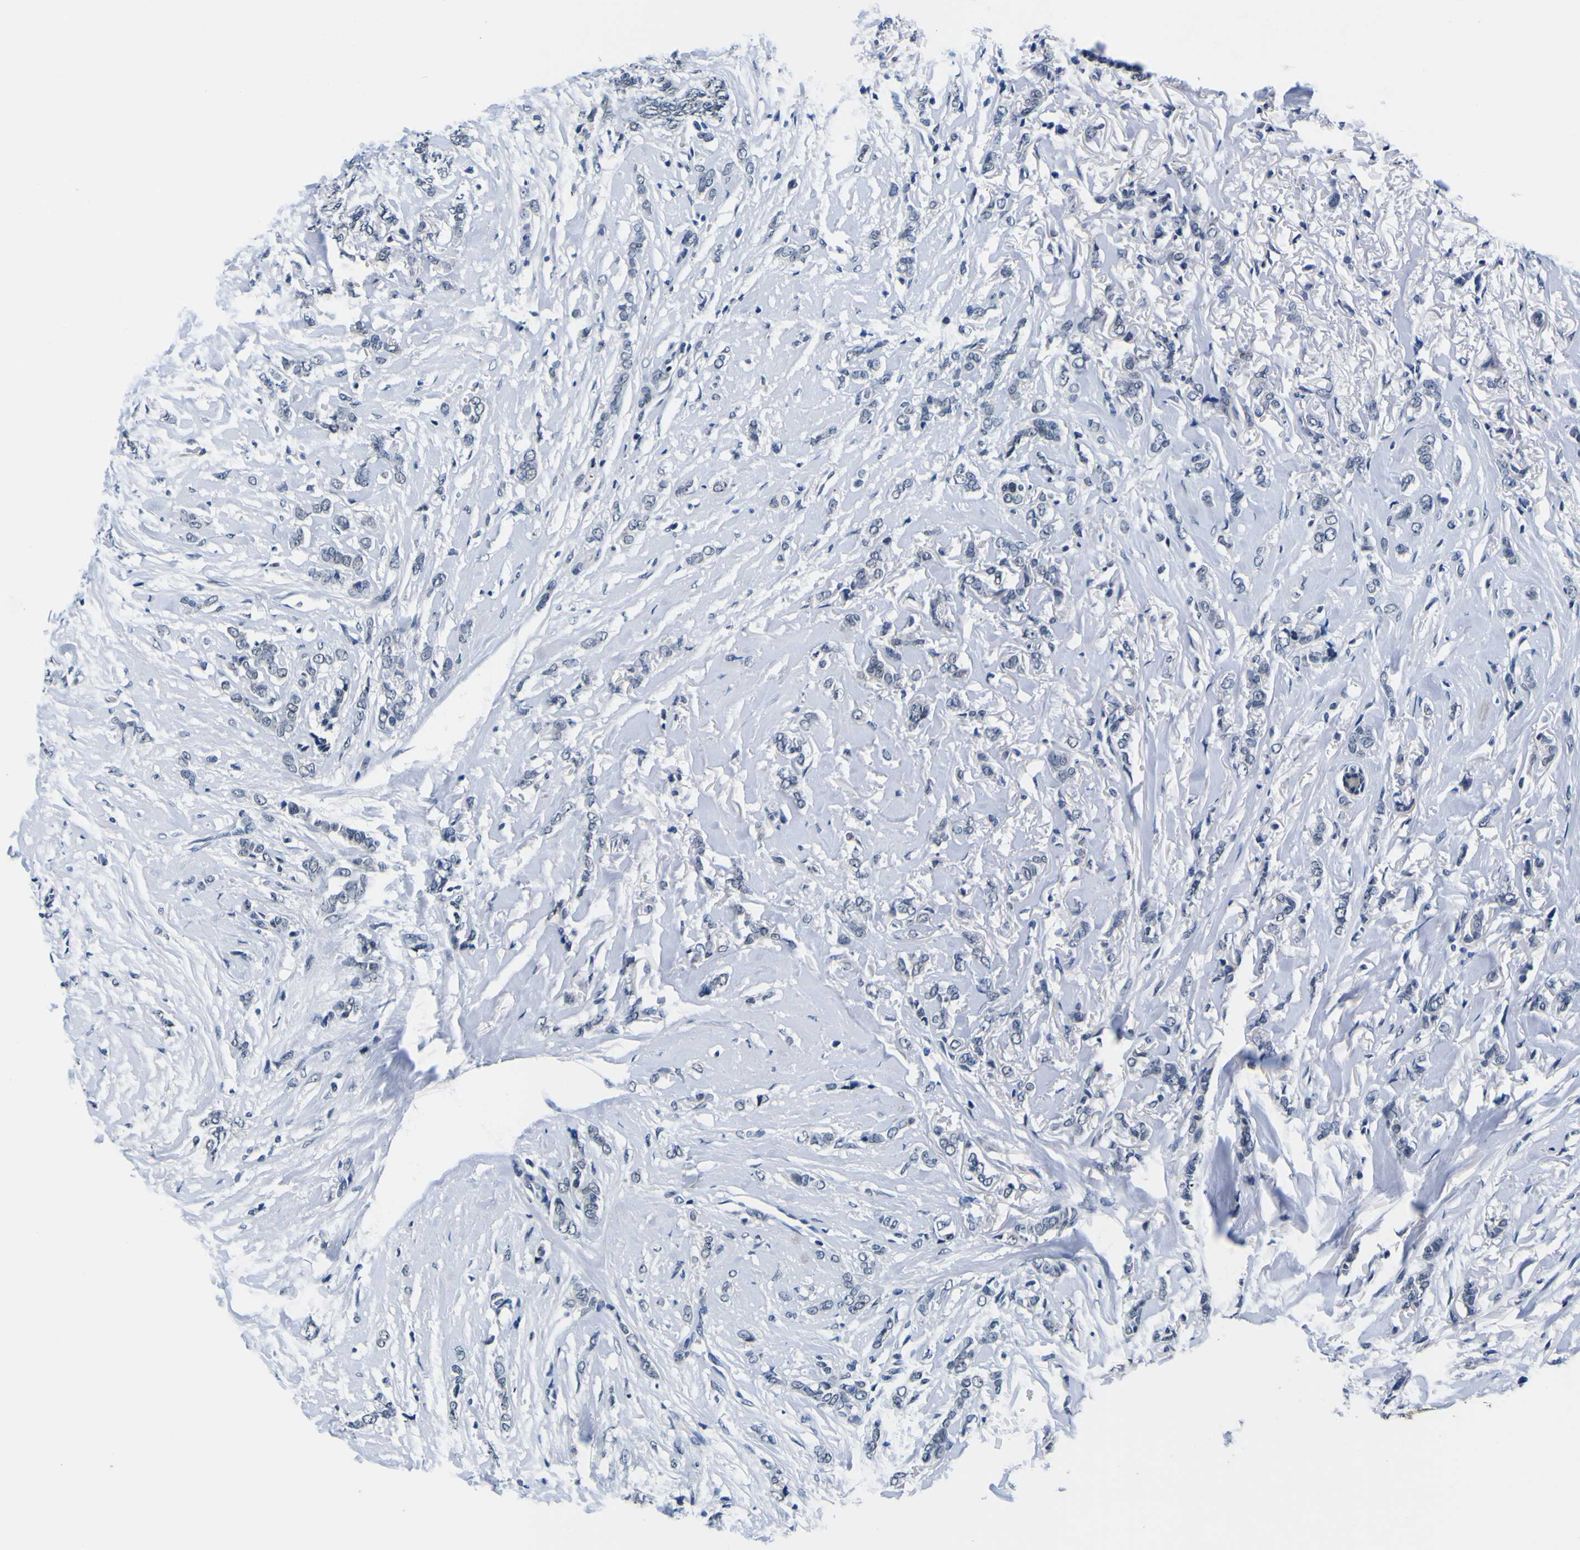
{"staining": {"intensity": "negative", "quantity": "none", "location": "none"}, "tissue": "breast cancer", "cell_type": "Tumor cells", "image_type": "cancer", "snomed": [{"axis": "morphology", "description": "Lobular carcinoma"}, {"axis": "topography", "description": "Skin"}, {"axis": "topography", "description": "Breast"}], "caption": "DAB (3,3'-diaminobenzidine) immunohistochemical staining of human breast lobular carcinoma exhibits no significant expression in tumor cells. (DAB (3,3'-diaminobenzidine) IHC visualized using brightfield microscopy, high magnification).", "gene": "CUL4B", "patient": {"sex": "female", "age": 46}}